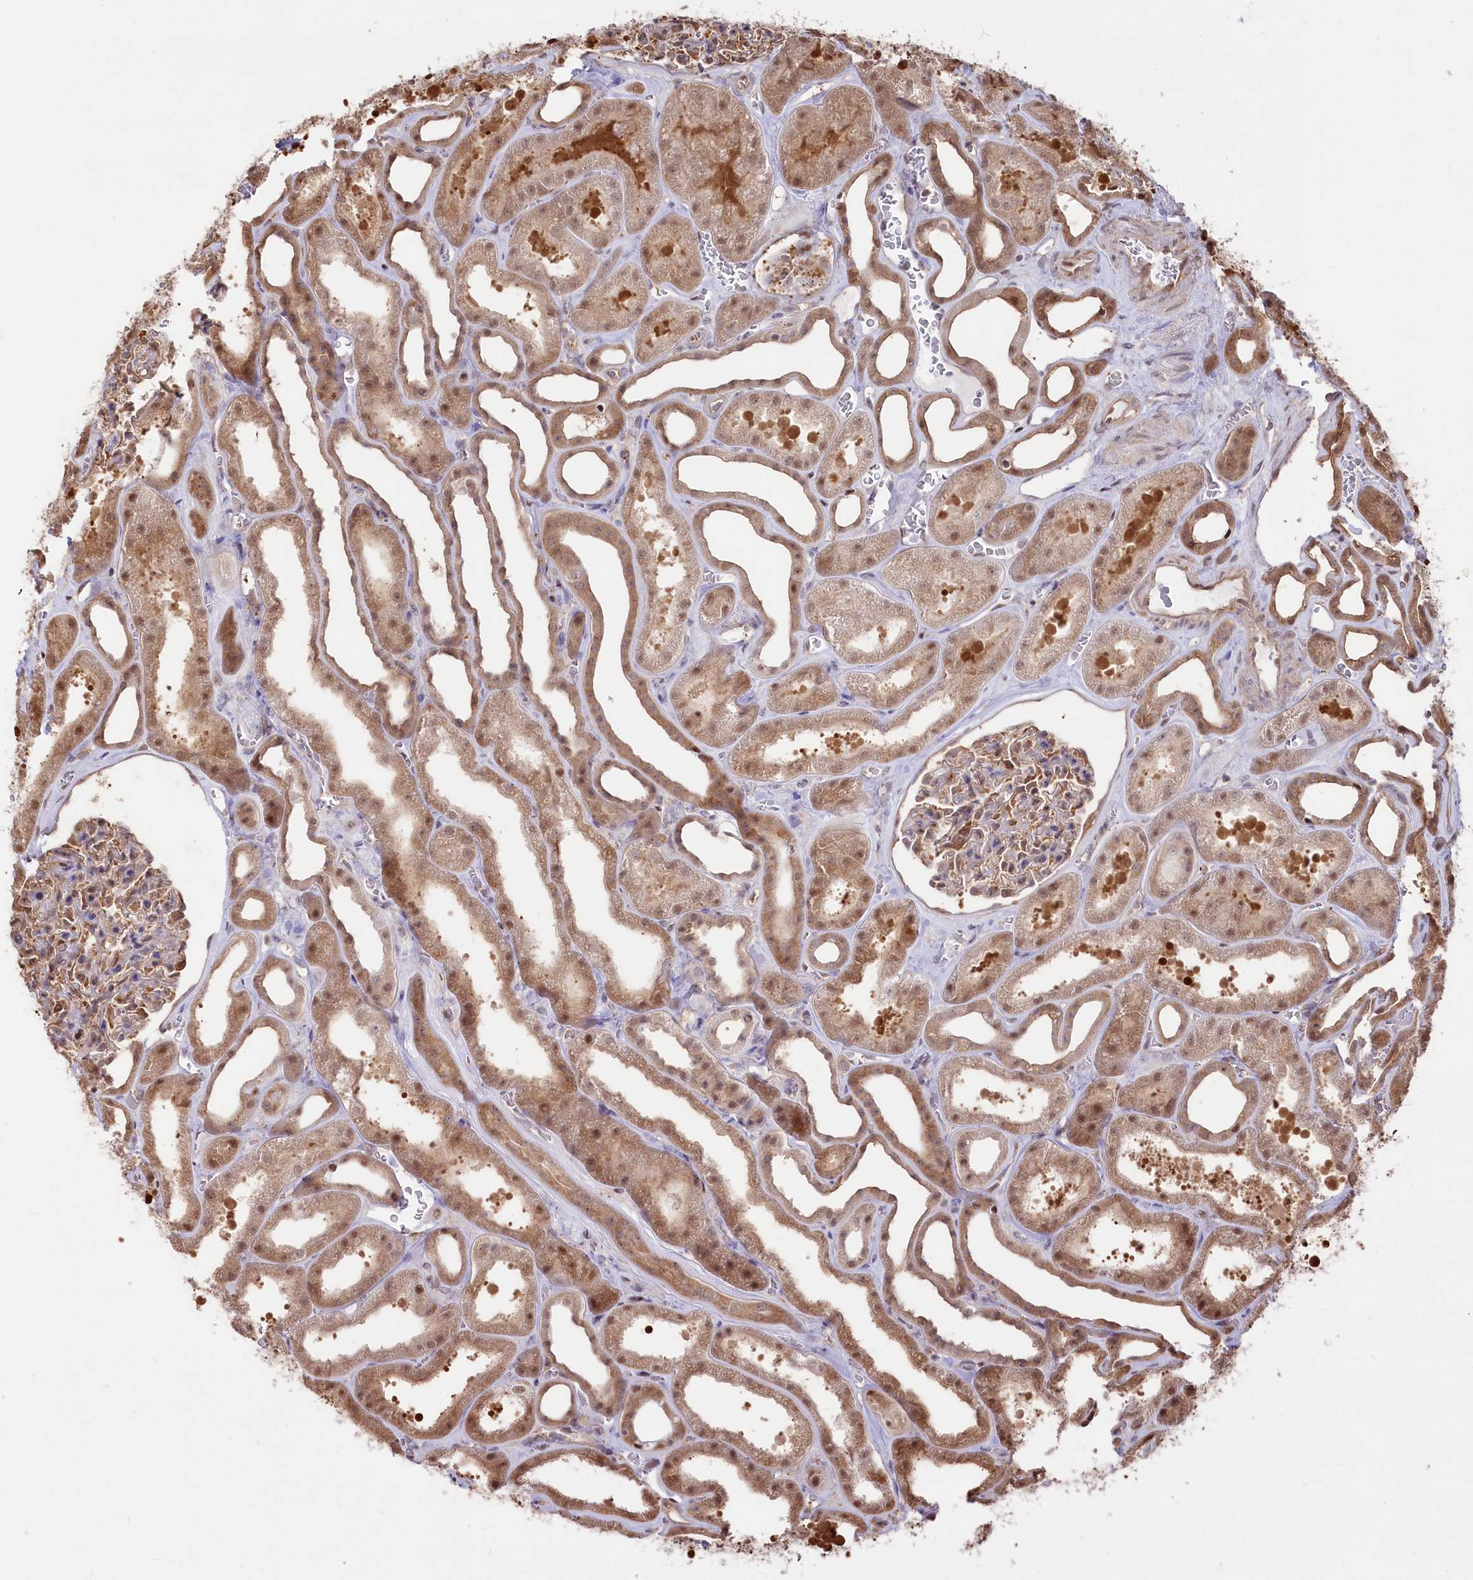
{"staining": {"intensity": "moderate", "quantity": "25%-75%", "location": "cytoplasmic/membranous"}, "tissue": "kidney", "cell_type": "Cells in glomeruli", "image_type": "normal", "snomed": [{"axis": "morphology", "description": "Normal tissue, NOS"}, {"axis": "morphology", "description": "Adenocarcinoma, NOS"}, {"axis": "topography", "description": "Kidney"}], "caption": "Immunohistochemical staining of unremarkable human kidney shows 25%-75% levels of moderate cytoplasmic/membranous protein staining in approximately 25%-75% of cells in glomeruli. (DAB (3,3'-diaminobenzidine) IHC, brown staining for protein, blue staining for nuclei).", "gene": "PSMA1", "patient": {"sex": "female", "age": 68}}